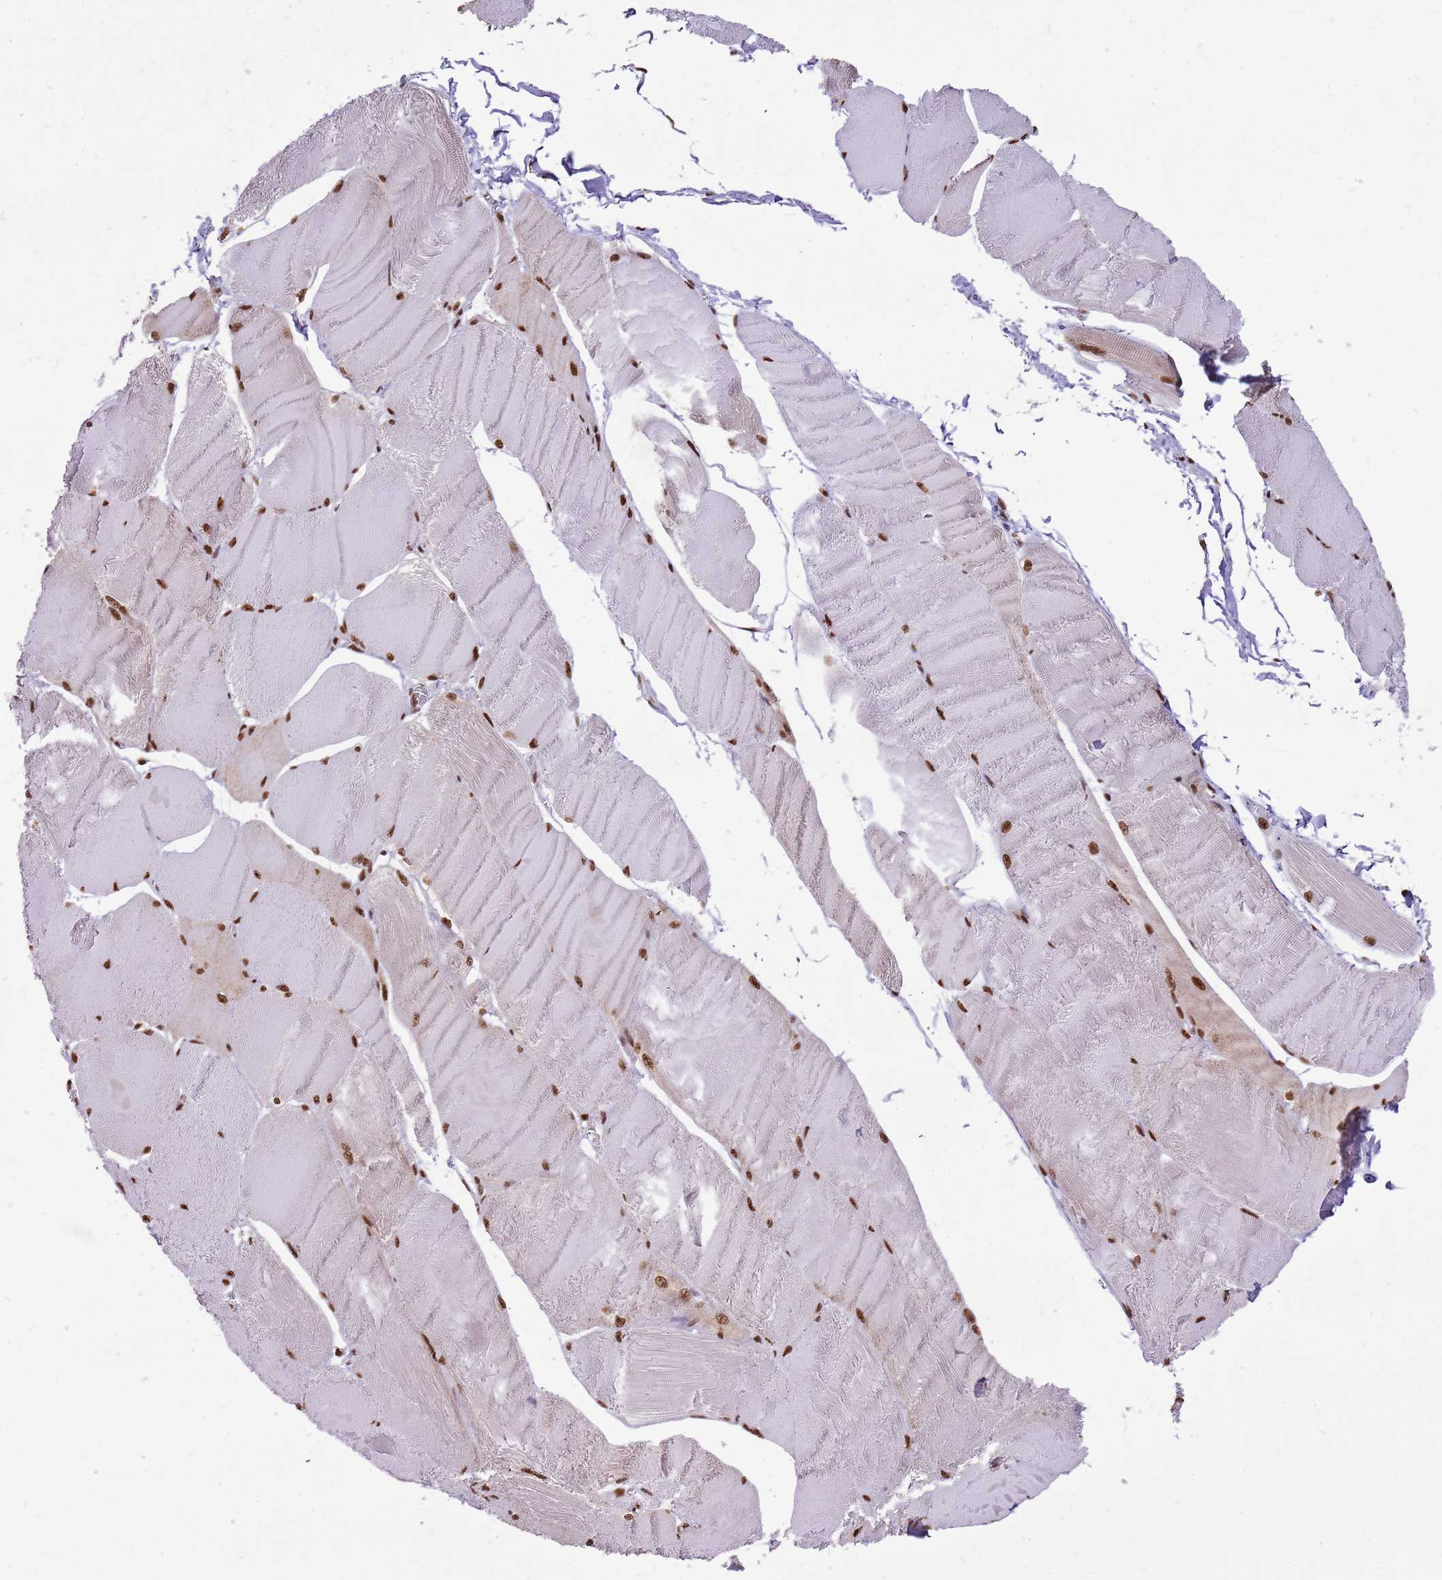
{"staining": {"intensity": "strong", "quantity": ">75%", "location": "nuclear"}, "tissue": "skeletal muscle", "cell_type": "Myocytes", "image_type": "normal", "snomed": [{"axis": "morphology", "description": "Normal tissue, NOS"}, {"axis": "morphology", "description": "Basal cell carcinoma"}, {"axis": "topography", "description": "Skeletal muscle"}], "caption": "Immunohistochemistry of benign human skeletal muscle shows high levels of strong nuclear expression in about >75% of myocytes.", "gene": "WASHC4", "patient": {"sex": "female", "age": 64}}